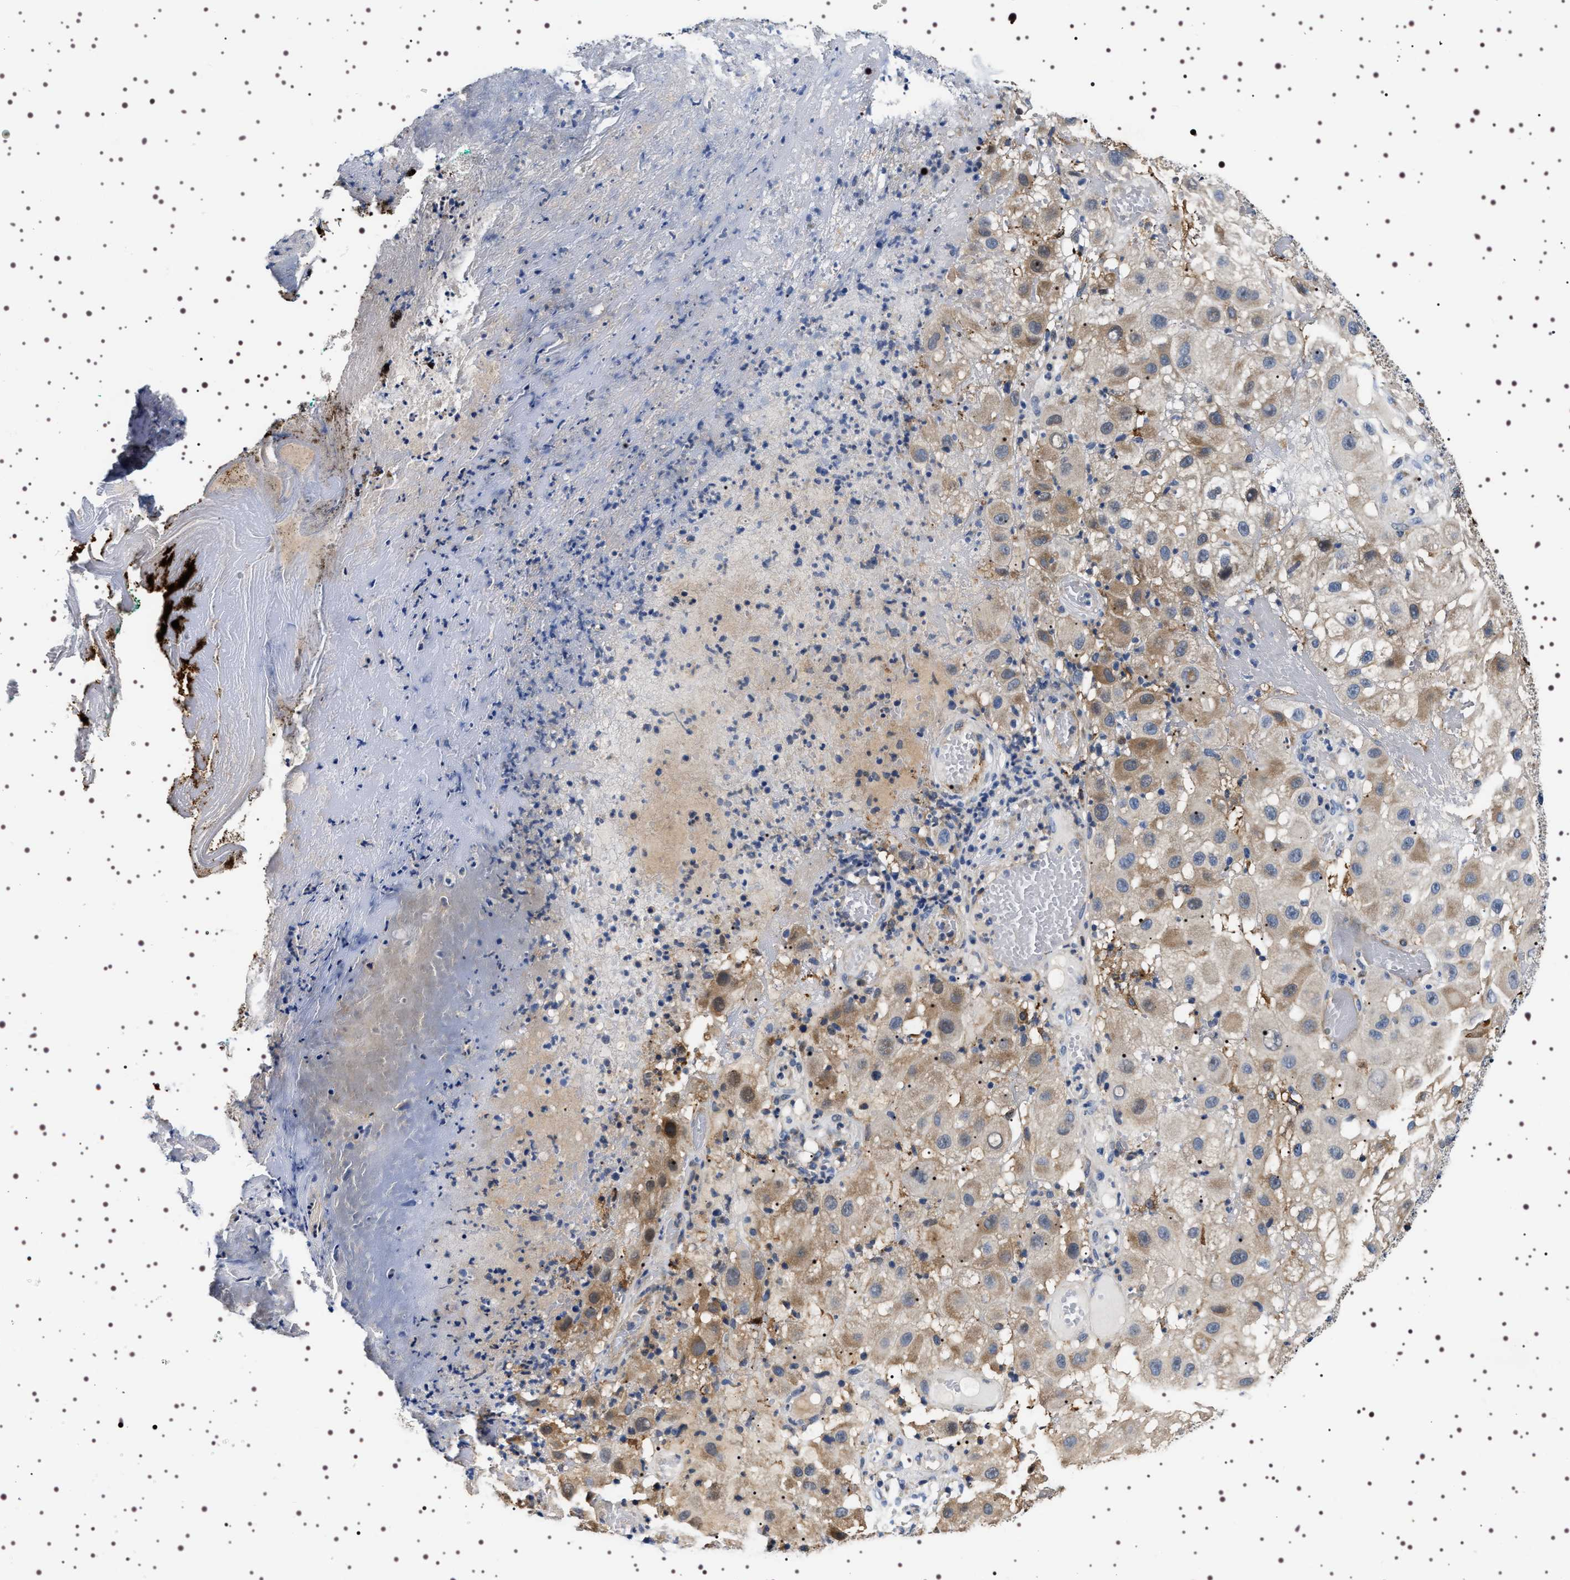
{"staining": {"intensity": "moderate", "quantity": "<25%", "location": "cytoplasmic/membranous"}, "tissue": "melanoma", "cell_type": "Tumor cells", "image_type": "cancer", "snomed": [{"axis": "morphology", "description": "Malignant melanoma, NOS"}, {"axis": "topography", "description": "Skin"}], "caption": "A brown stain shows moderate cytoplasmic/membranous staining of a protein in melanoma tumor cells.", "gene": "ALPL", "patient": {"sex": "female", "age": 81}}